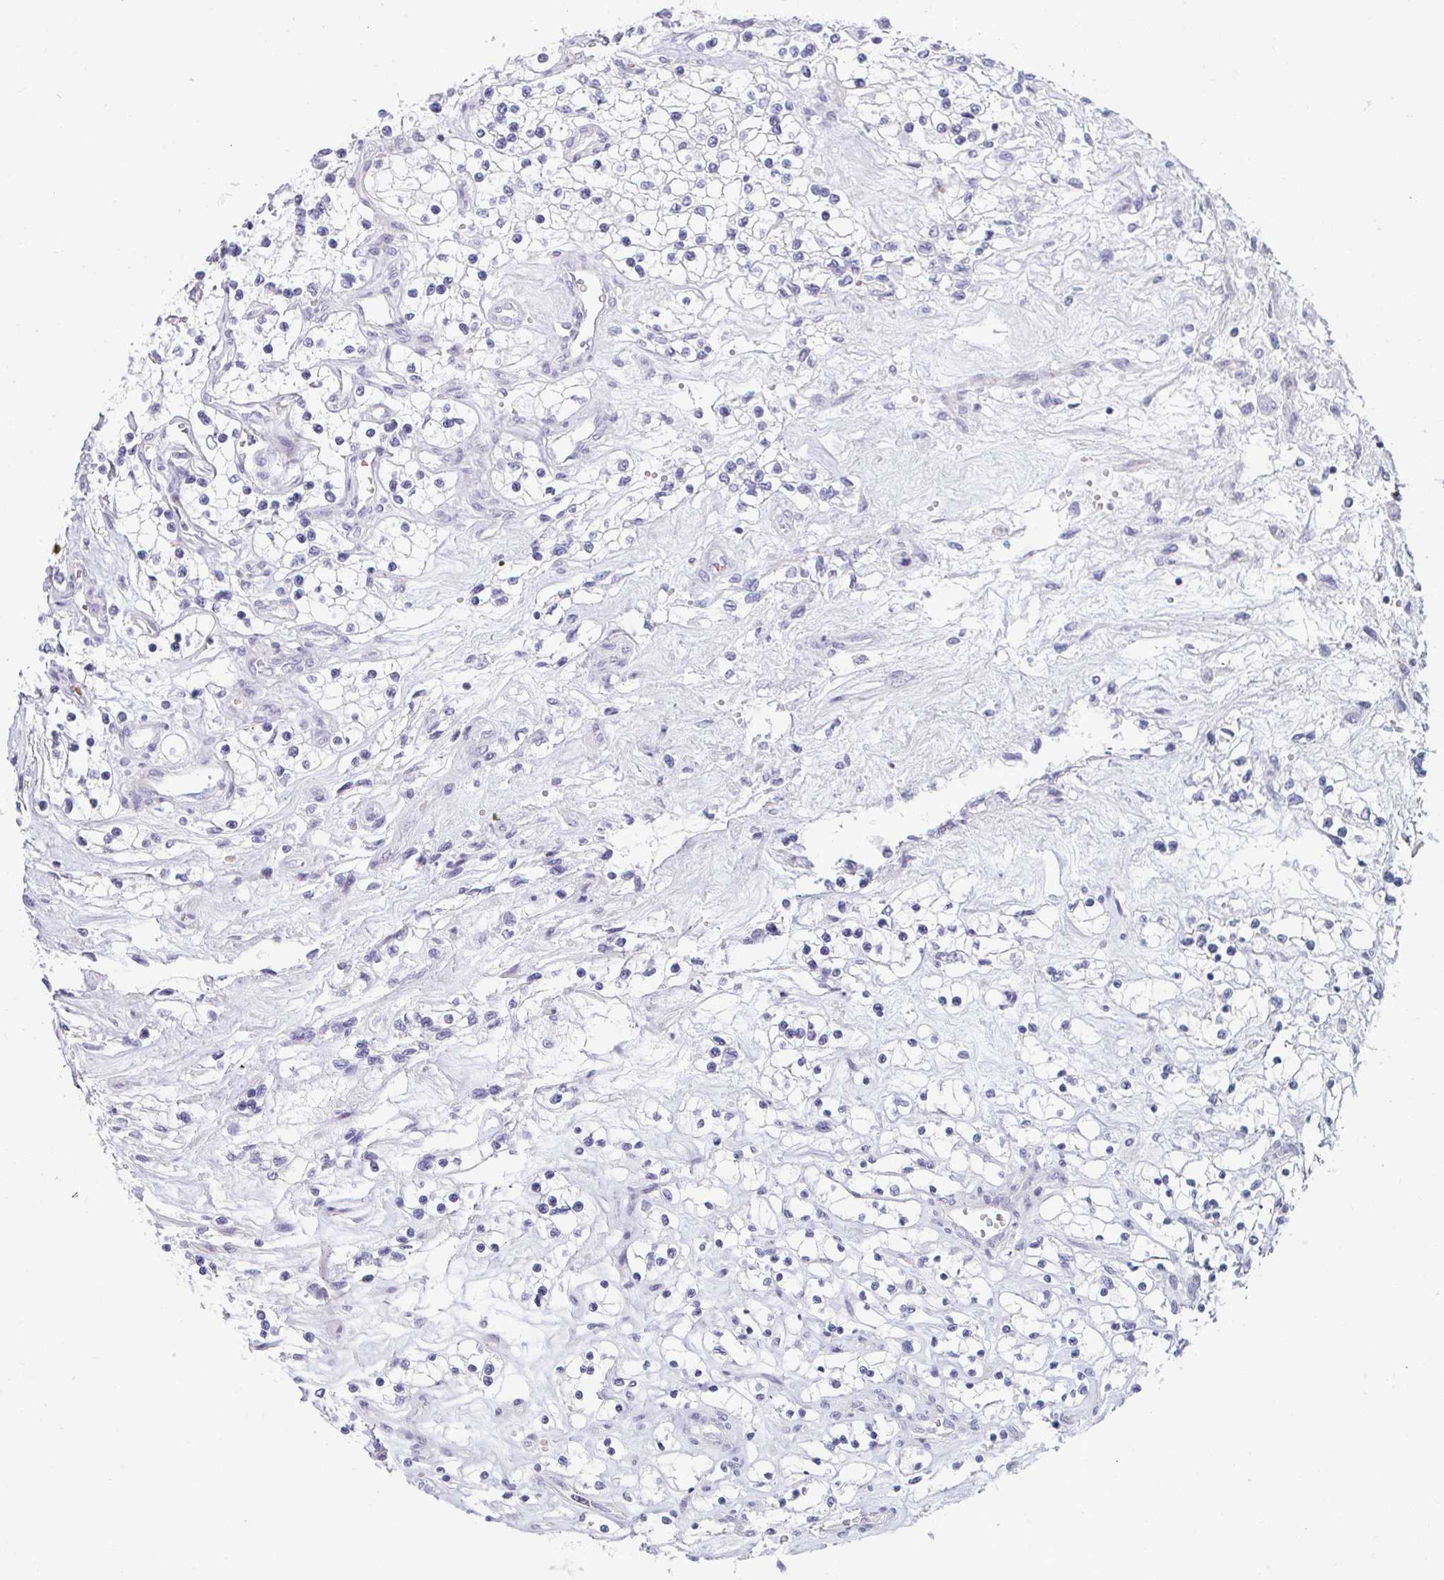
{"staining": {"intensity": "negative", "quantity": "none", "location": "none"}, "tissue": "renal cancer", "cell_type": "Tumor cells", "image_type": "cancer", "snomed": [{"axis": "morphology", "description": "Adenocarcinoma, NOS"}, {"axis": "topography", "description": "Kidney"}], "caption": "DAB immunohistochemical staining of human adenocarcinoma (renal) displays no significant staining in tumor cells.", "gene": "SHB", "patient": {"sex": "female", "age": 69}}